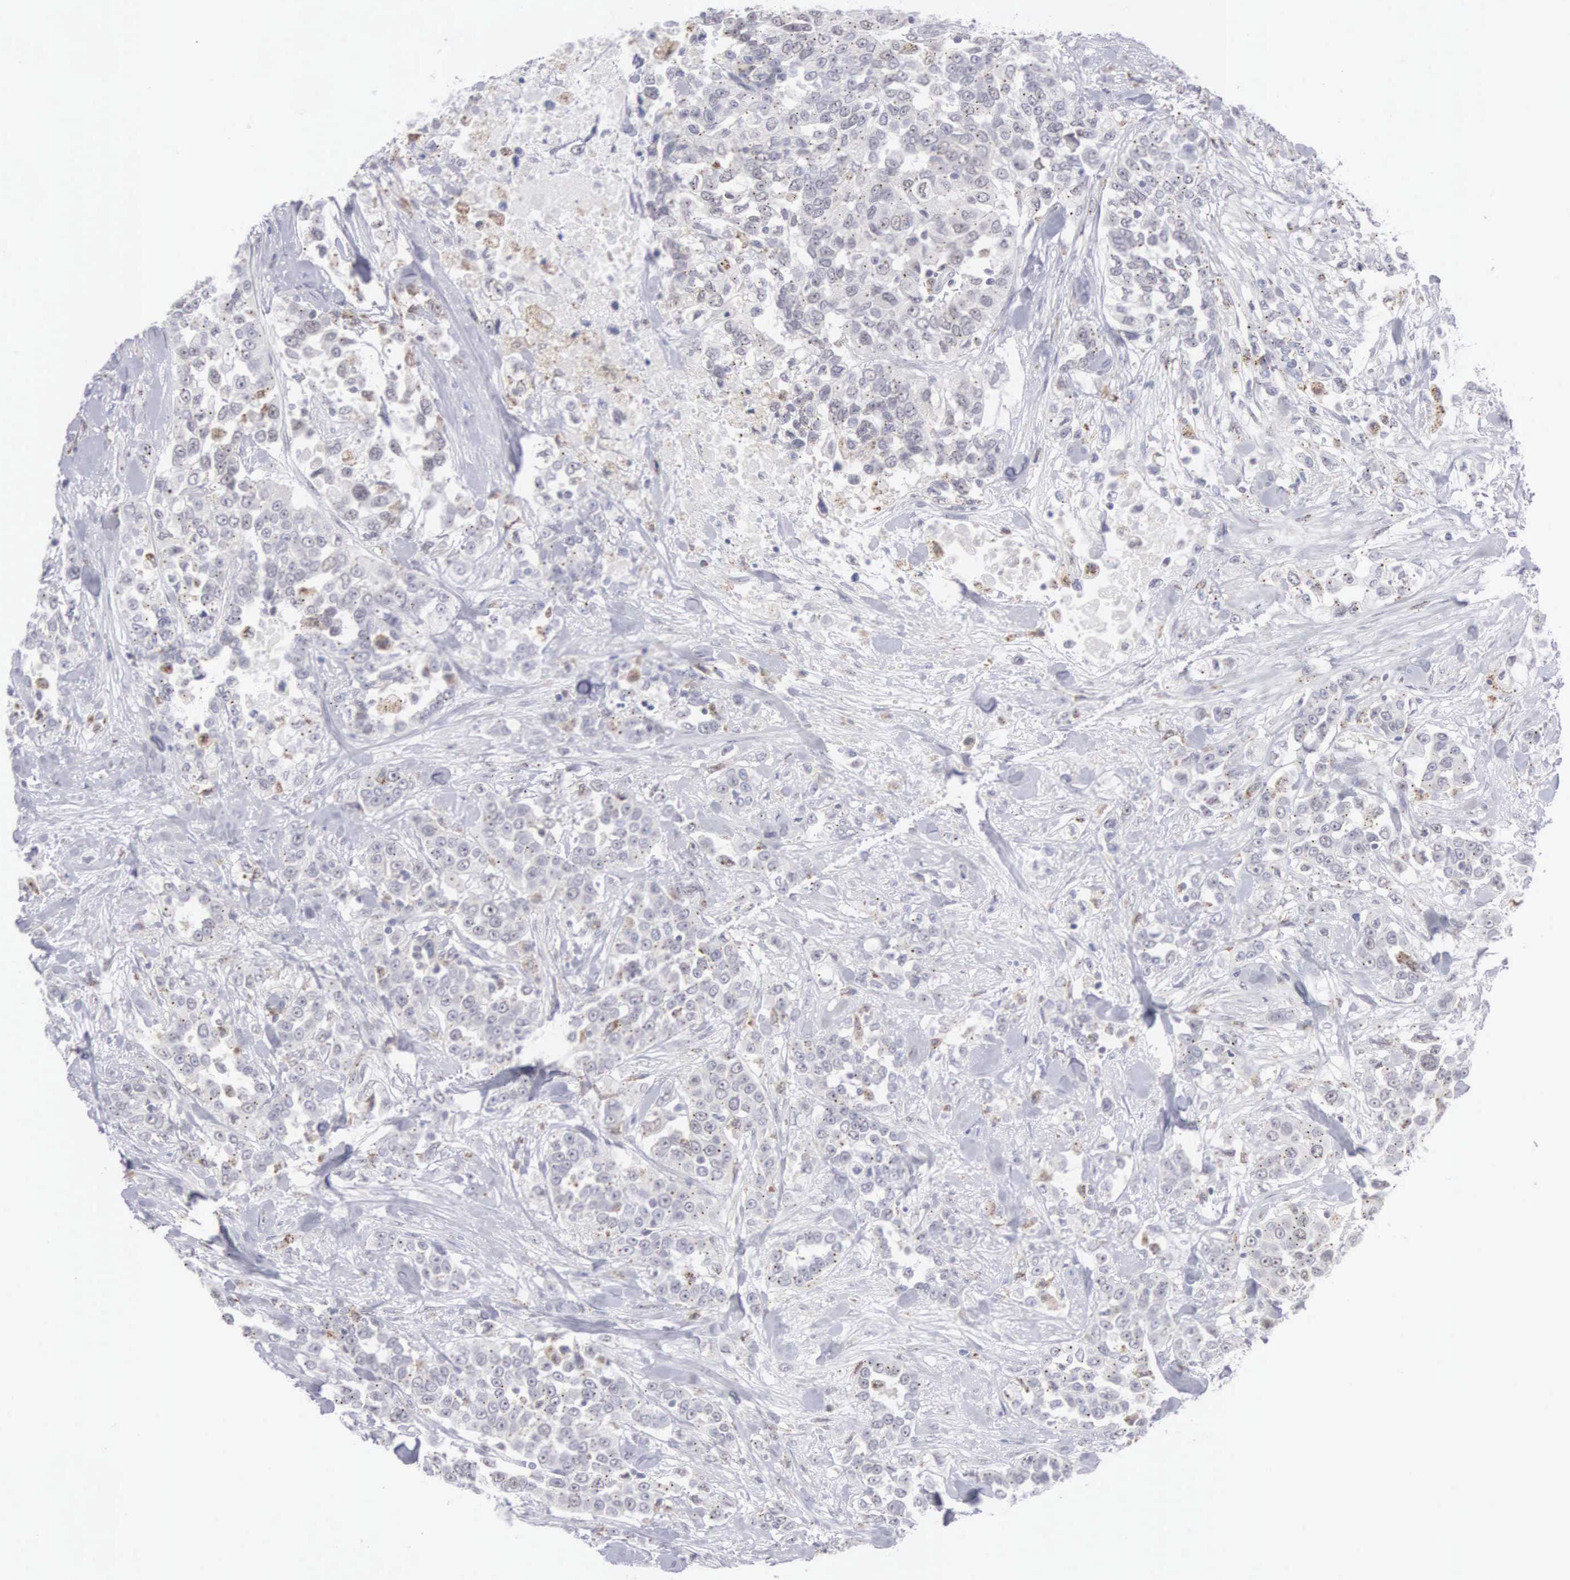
{"staining": {"intensity": "negative", "quantity": "none", "location": "none"}, "tissue": "urothelial cancer", "cell_type": "Tumor cells", "image_type": "cancer", "snomed": [{"axis": "morphology", "description": "Urothelial carcinoma, High grade"}, {"axis": "topography", "description": "Urinary bladder"}], "caption": "DAB immunohistochemical staining of human urothelial cancer displays no significant positivity in tumor cells.", "gene": "MNAT1", "patient": {"sex": "female", "age": 80}}